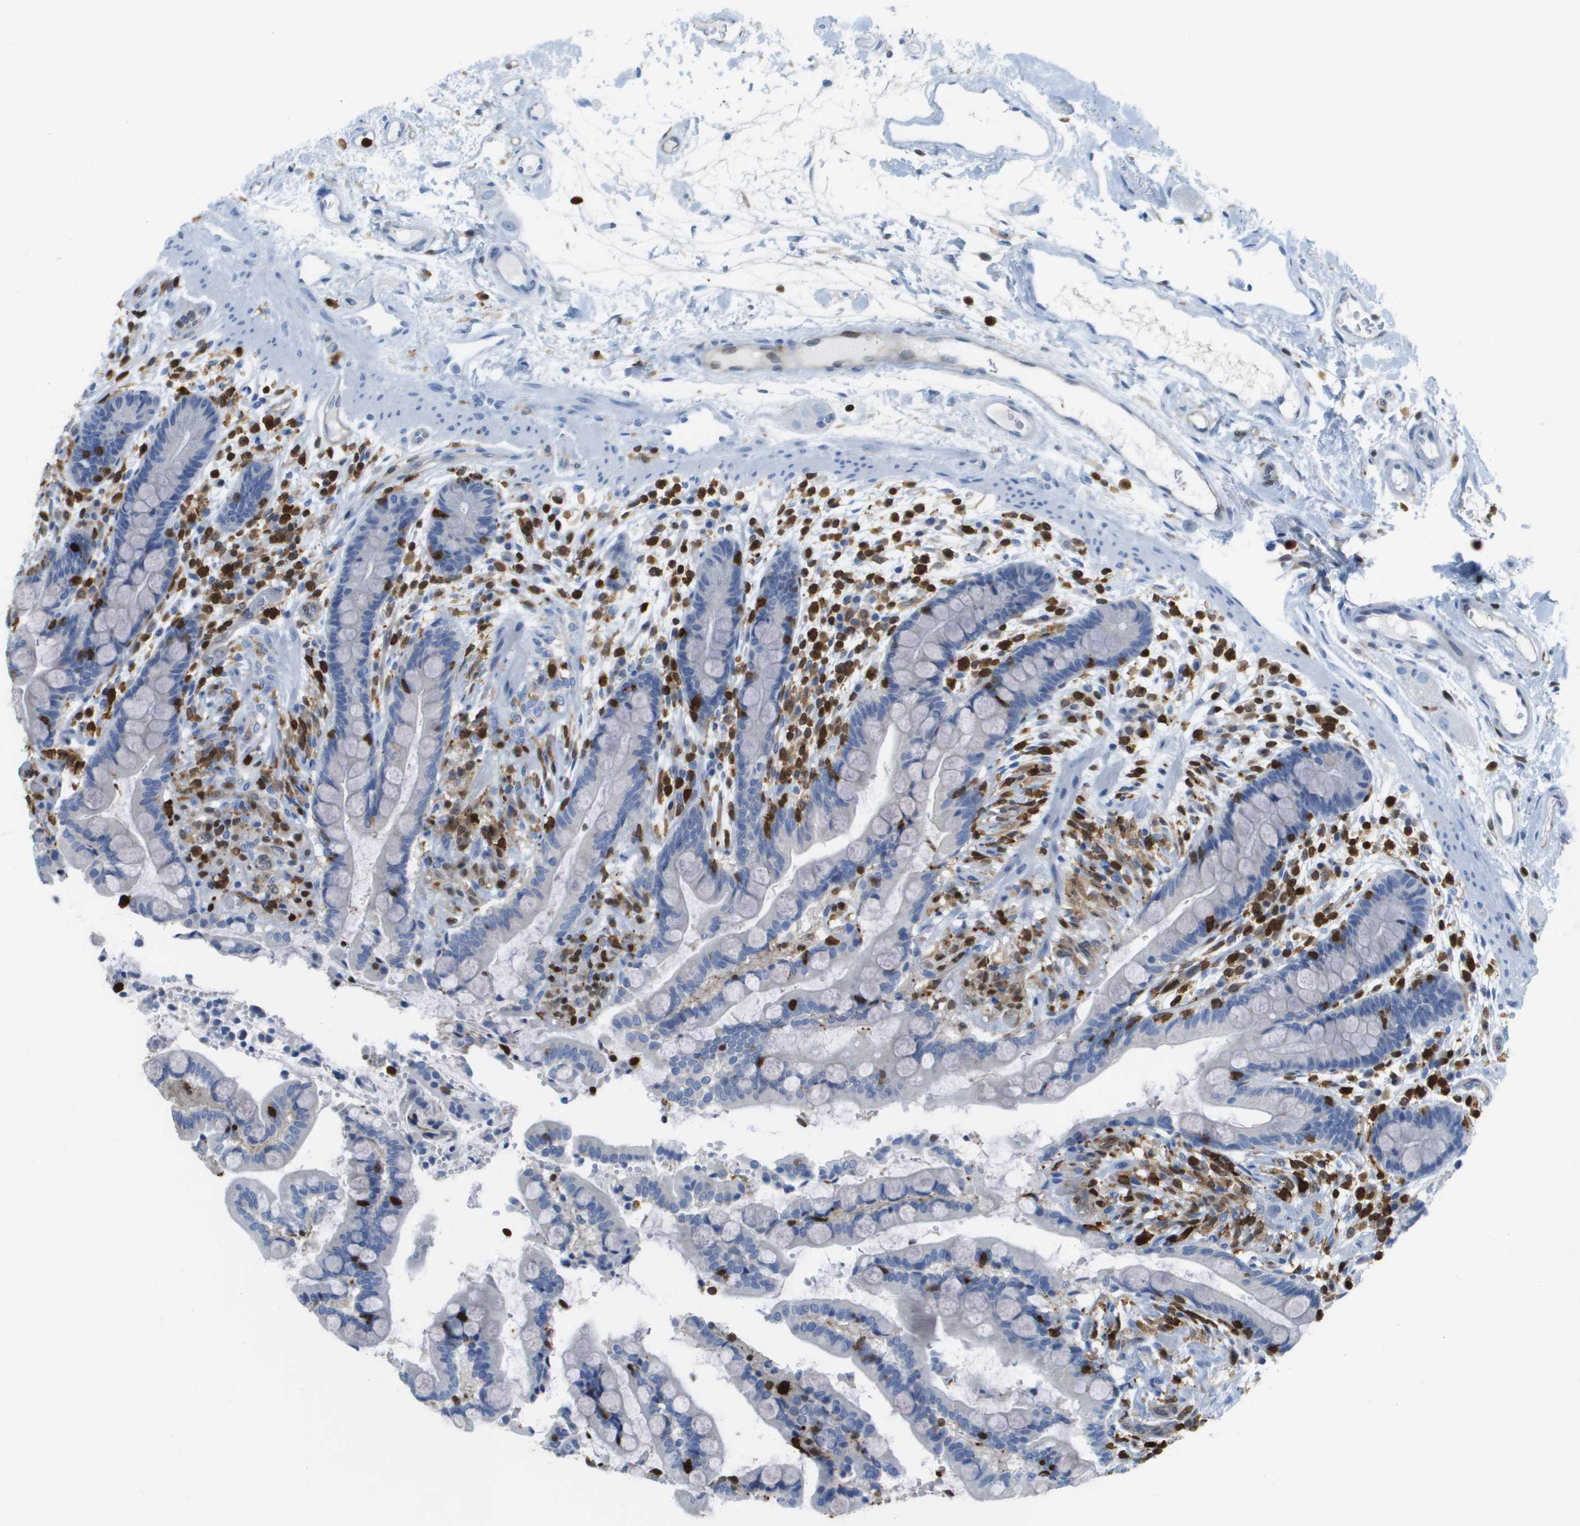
{"staining": {"intensity": "negative", "quantity": "none", "location": "none"}, "tissue": "colon", "cell_type": "Endothelial cells", "image_type": "normal", "snomed": [{"axis": "morphology", "description": "Normal tissue, NOS"}, {"axis": "topography", "description": "Colon"}], "caption": "Photomicrograph shows no significant protein positivity in endothelial cells of normal colon.", "gene": "DOCK5", "patient": {"sex": "male", "age": 73}}